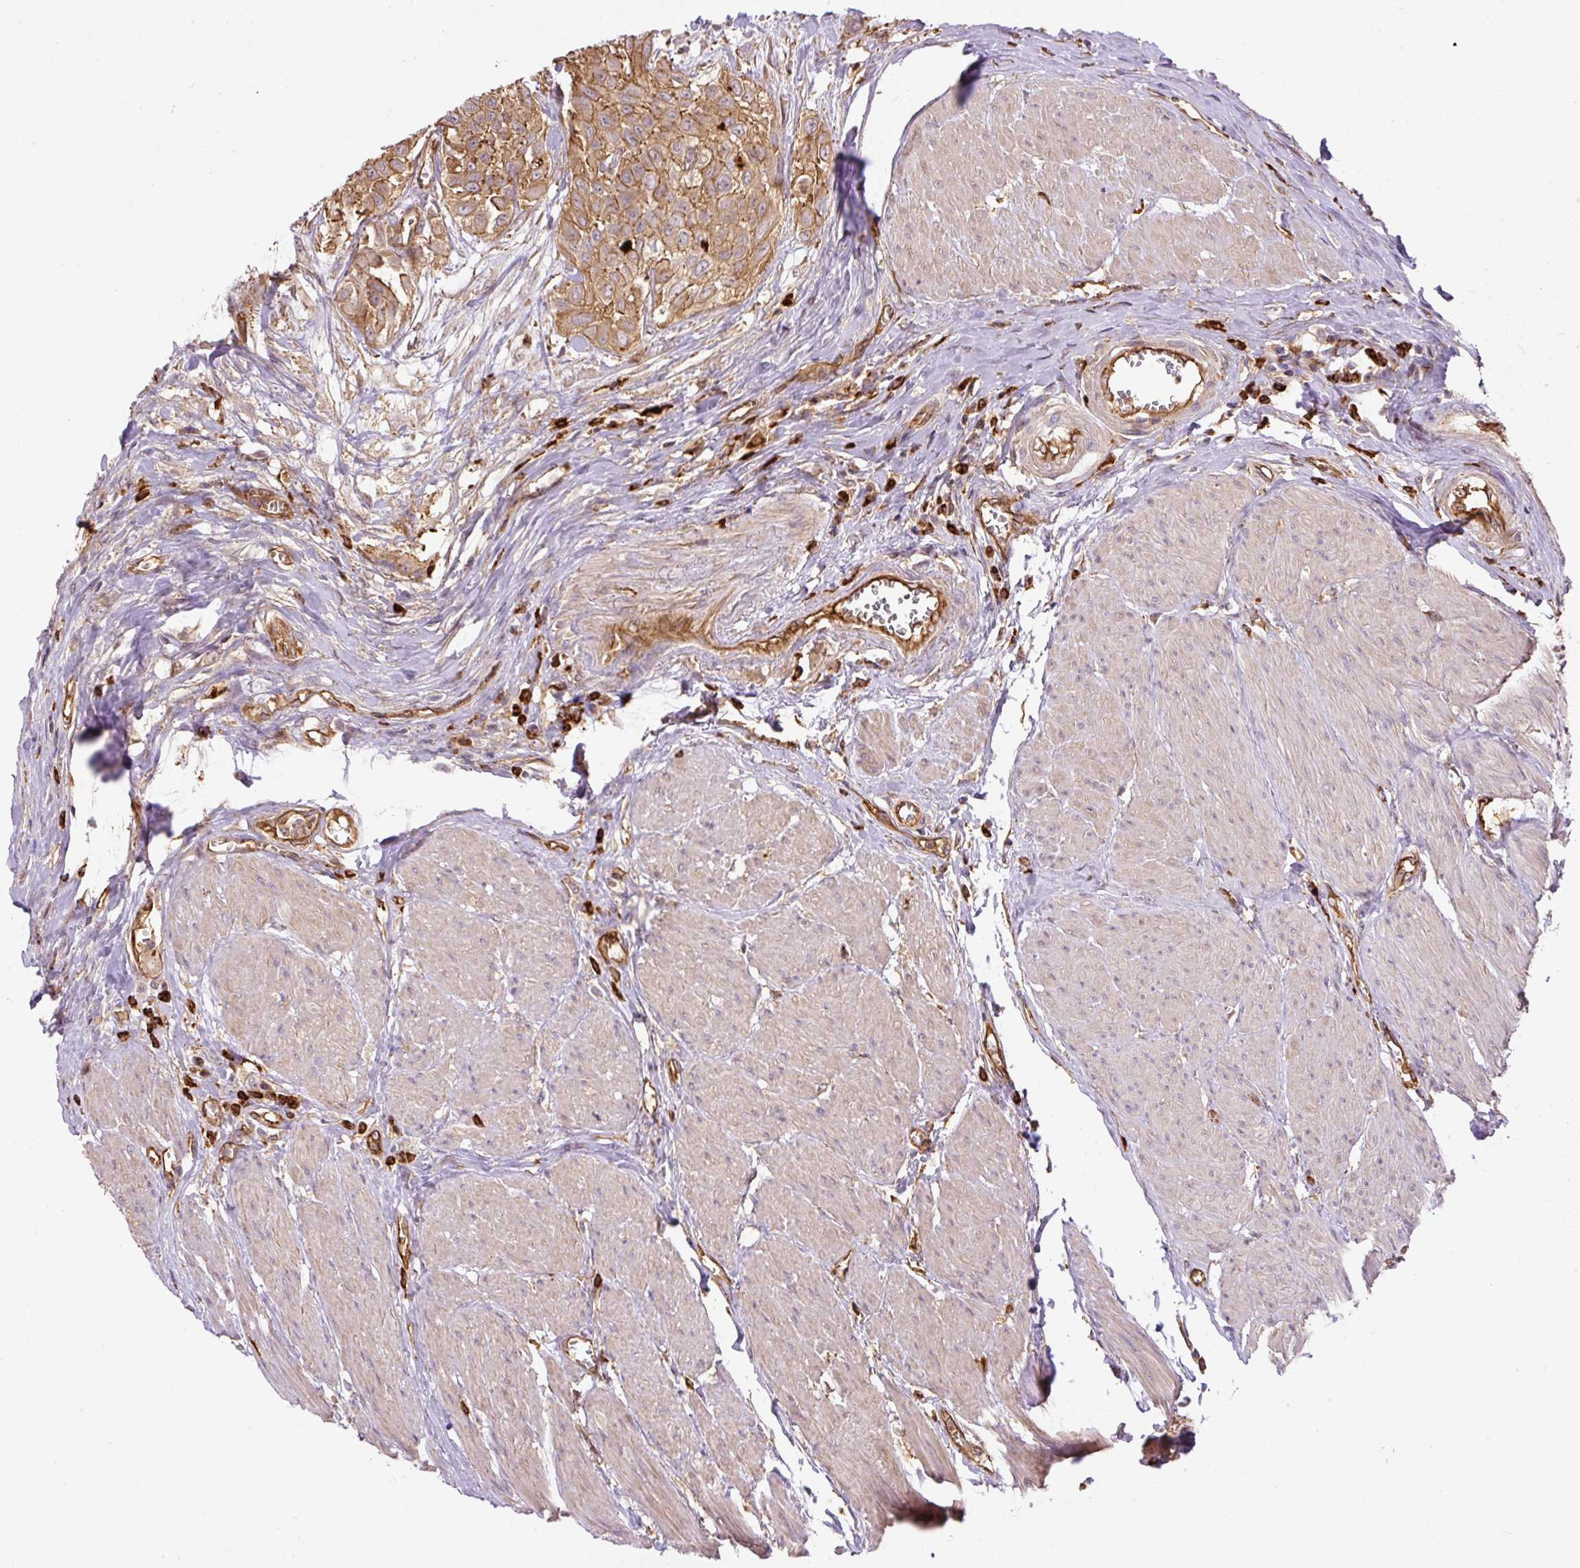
{"staining": {"intensity": "moderate", "quantity": ">75%", "location": "cytoplasmic/membranous"}, "tissue": "urothelial cancer", "cell_type": "Tumor cells", "image_type": "cancer", "snomed": [{"axis": "morphology", "description": "Urothelial carcinoma, High grade"}, {"axis": "topography", "description": "Urinary bladder"}], "caption": "Immunohistochemistry of human high-grade urothelial carcinoma displays medium levels of moderate cytoplasmic/membranous staining in about >75% of tumor cells. (Brightfield microscopy of DAB IHC at high magnification).", "gene": "B3GALT5", "patient": {"sex": "male", "age": 57}}